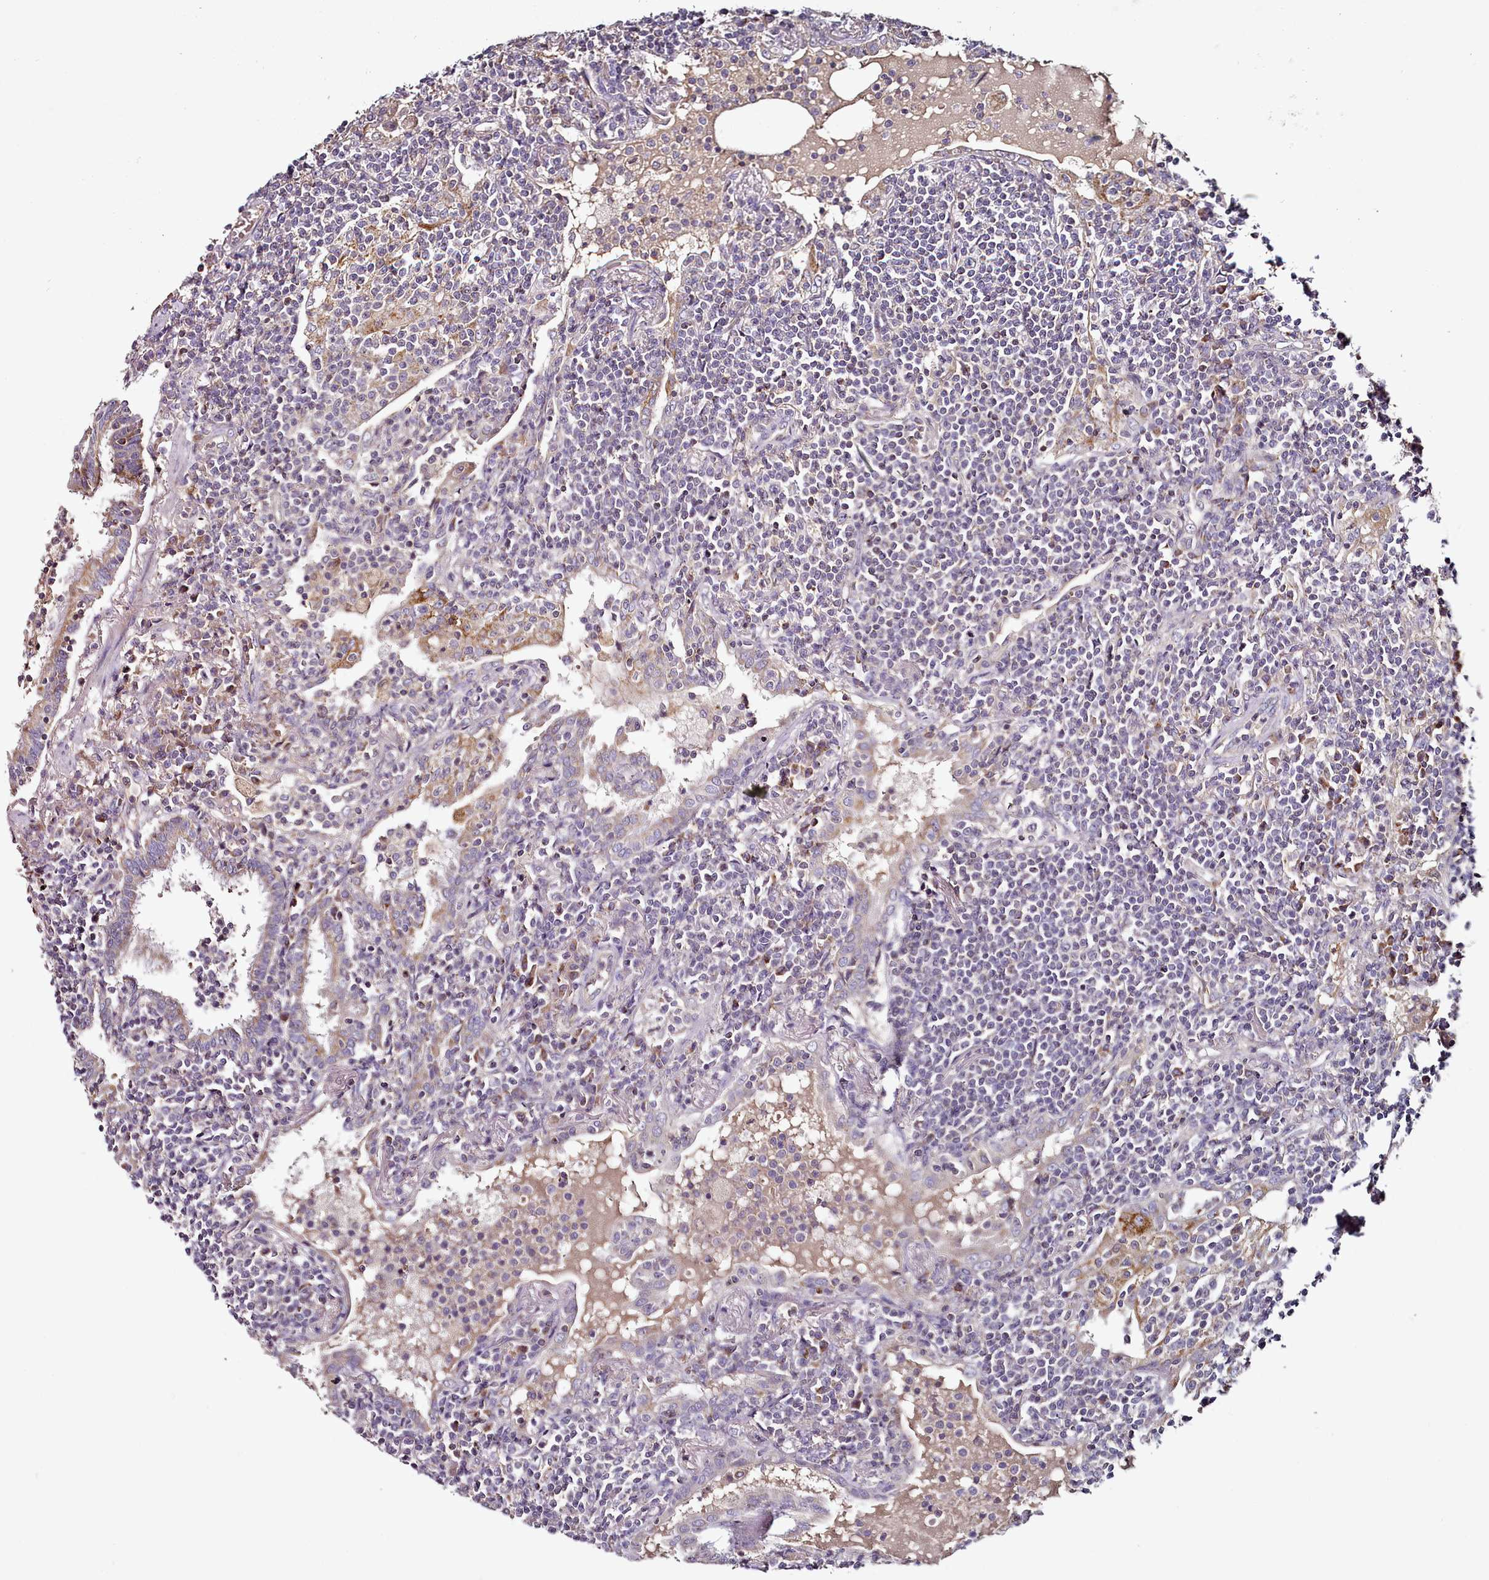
{"staining": {"intensity": "negative", "quantity": "none", "location": "none"}, "tissue": "lymphoma", "cell_type": "Tumor cells", "image_type": "cancer", "snomed": [{"axis": "morphology", "description": "Malignant lymphoma, non-Hodgkin's type, Low grade"}, {"axis": "topography", "description": "Lung"}], "caption": "Tumor cells show no significant protein staining in lymphoma.", "gene": "ACSS1", "patient": {"sex": "female", "age": 71}}